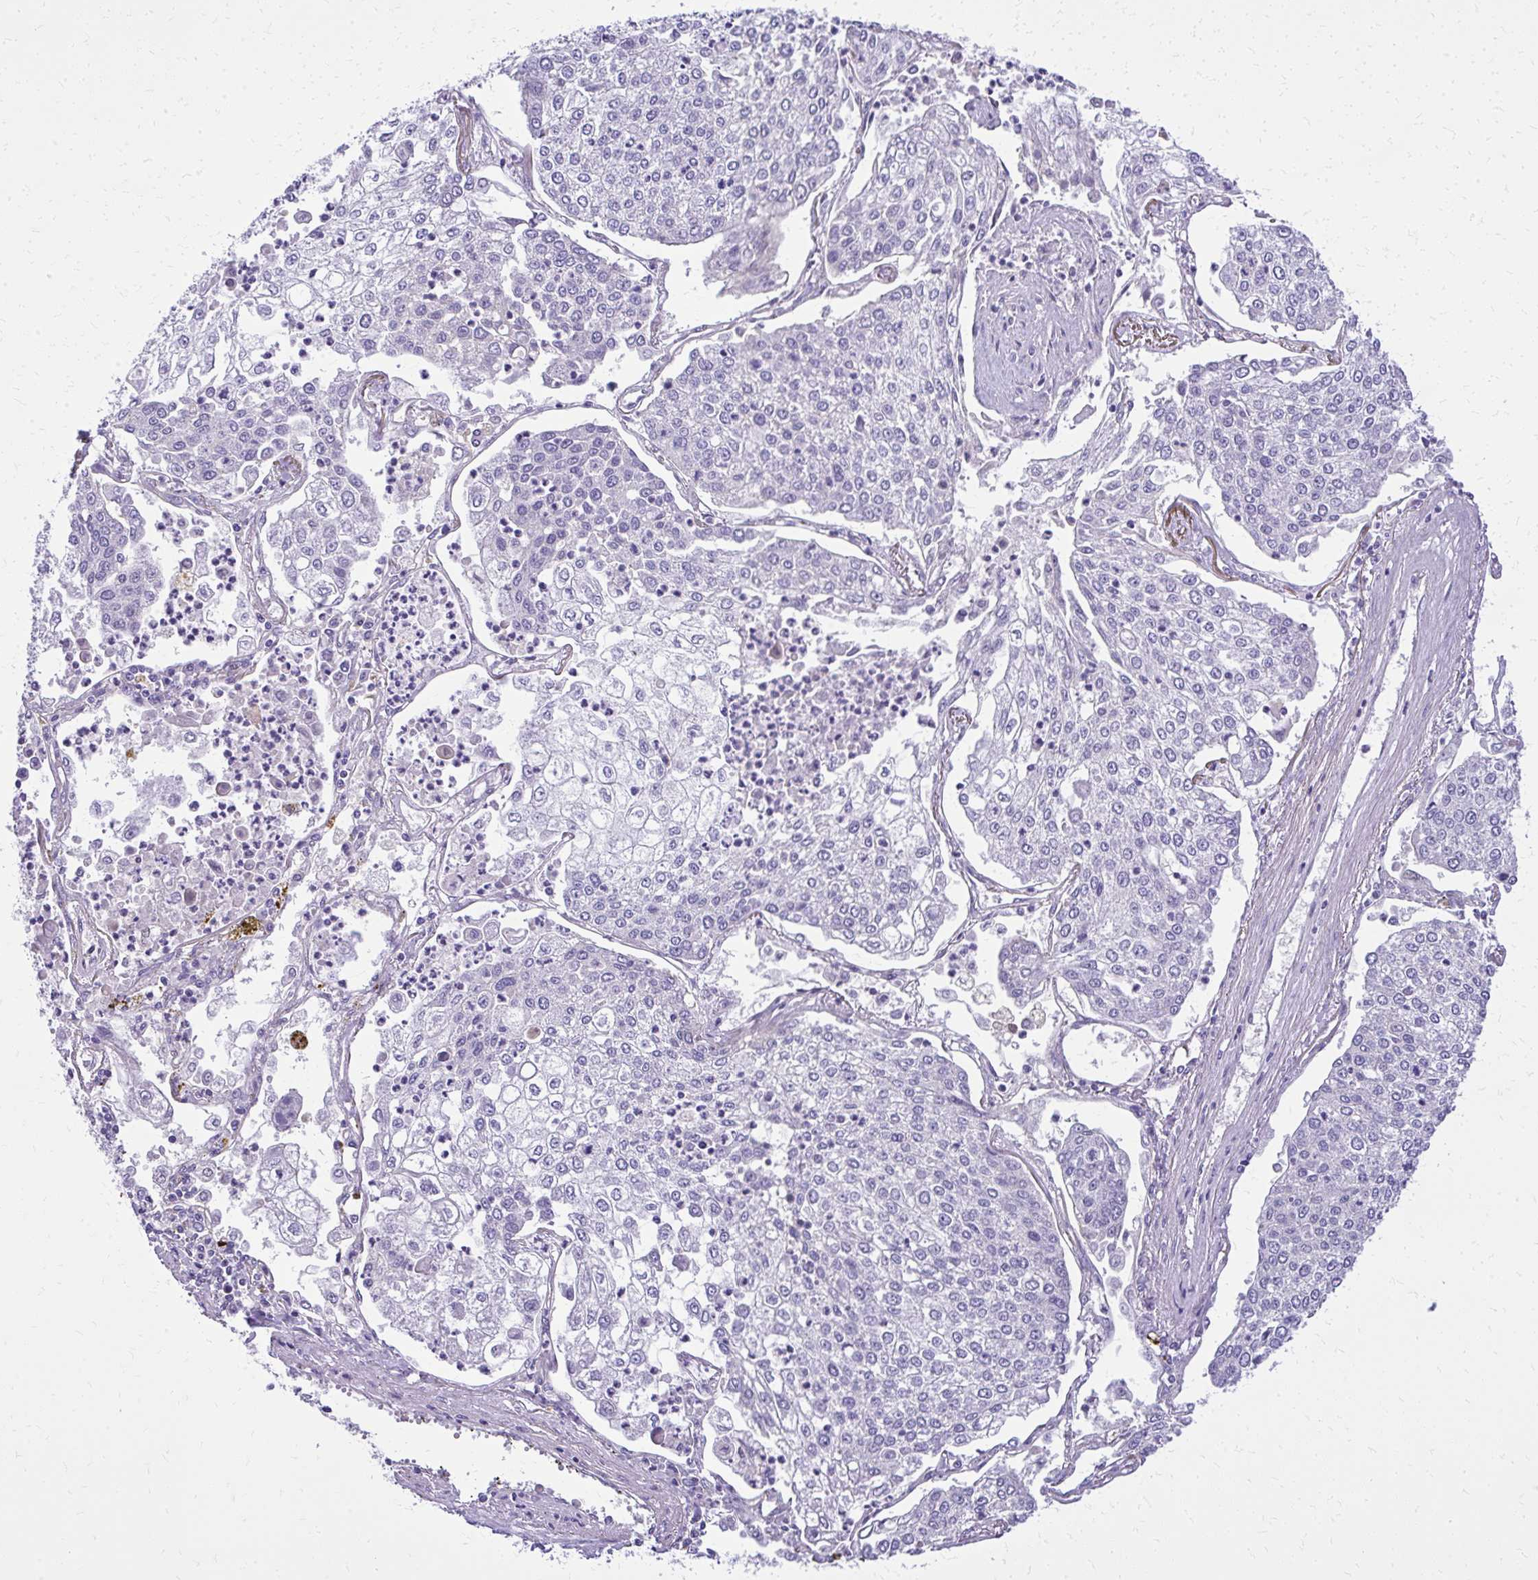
{"staining": {"intensity": "negative", "quantity": "none", "location": "none"}, "tissue": "lung cancer", "cell_type": "Tumor cells", "image_type": "cancer", "snomed": [{"axis": "morphology", "description": "Squamous cell carcinoma, NOS"}, {"axis": "topography", "description": "Lung"}], "caption": "This image is of lung cancer (squamous cell carcinoma) stained with IHC to label a protein in brown with the nuclei are counter-stained blue. There is no staining in tumor cells. (Brightfield microscopy of DAB (3,3'-diaminobenzidine) immunohistochemistry (IHC) at high magnification).", "gene": "RUNDC3B", "patient": {"sex": "male", "age": 74}}